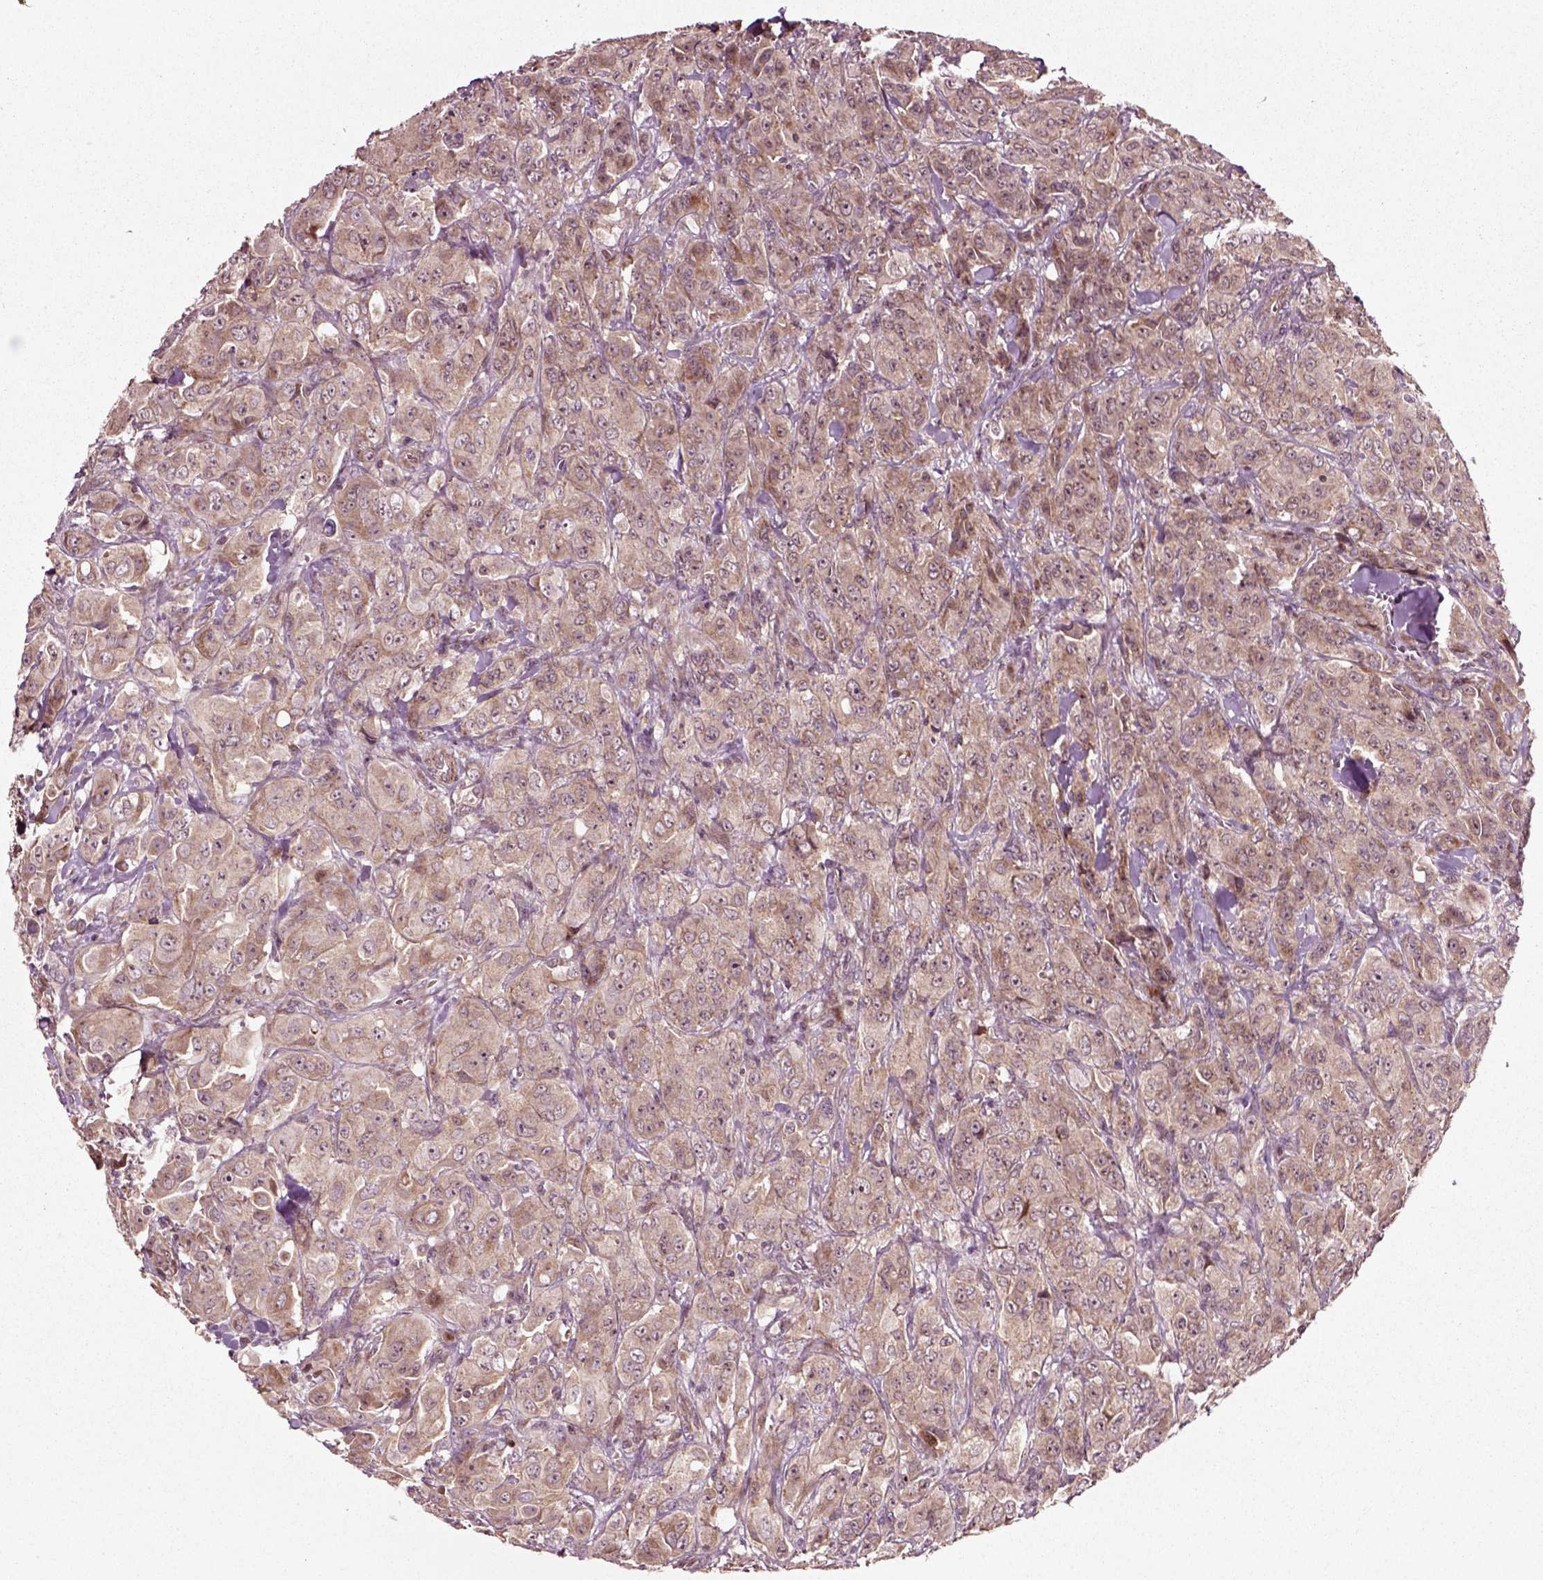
{"staining": {"intensity": "moderate", "quantity": "25%-75%", "location": "cytoplasmic/membranous"}, "tissue": "breast cancer", "cell_type": "Tumor cells", "image_type": "cancer", "snomed": [{"axis": "morphology", "description": "Duct carcinoma"}, {"axis": "topography", "description": "Breast"}], "caption": "Breast cancer stained with a protein marker shows moderate staining in tumor cells.", "gene": "PLCD3", "patient": {"sex": "female", "age": 43}}